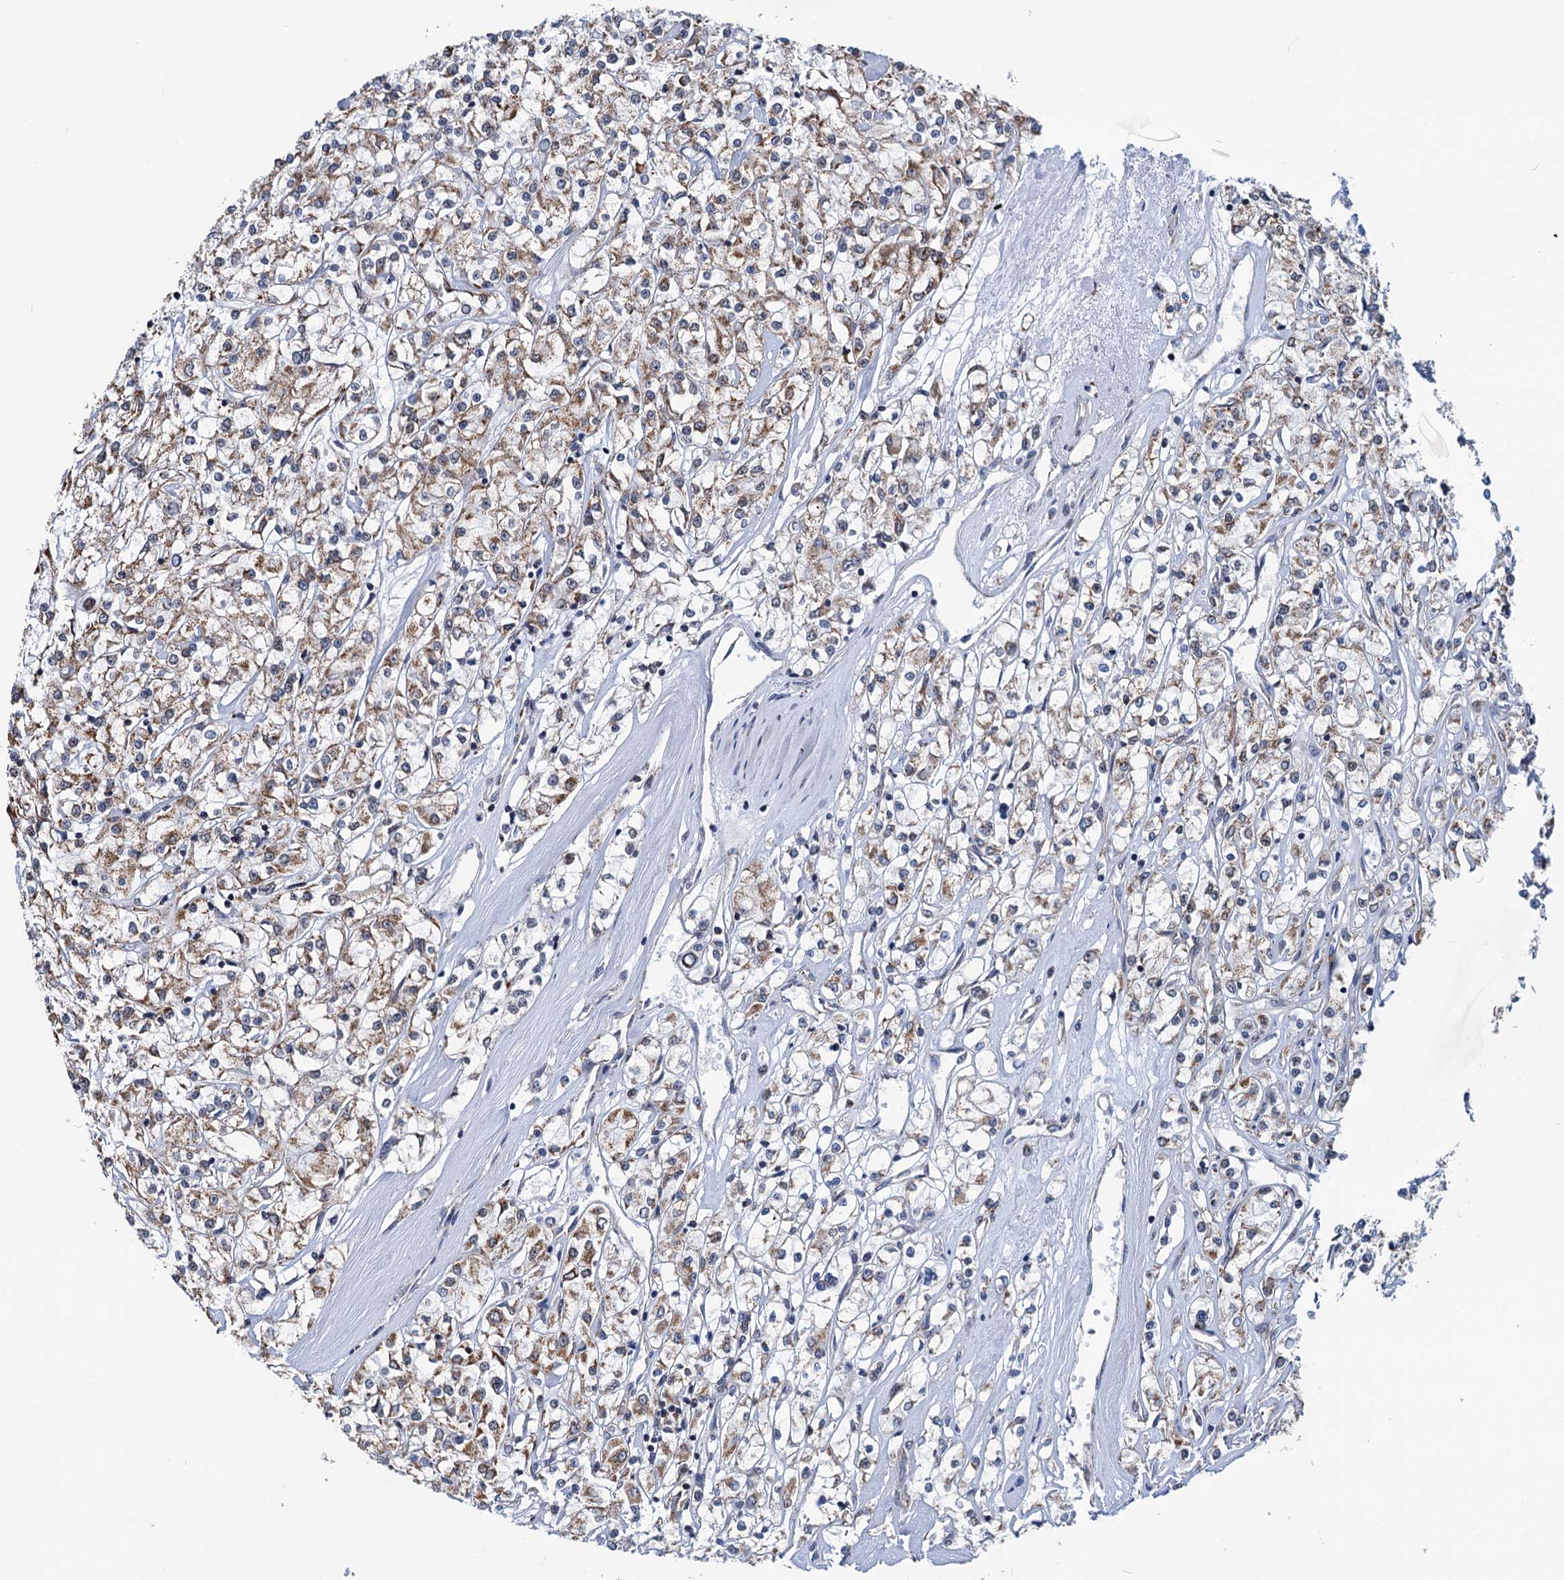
{"staining": {"intensity": "moderate", "quantity": ">75%", "location": "cytoplasmic/membranous"}, "tissue": "renal cancer", "cell_type": "Tumor cells", "image_type": "cancer", "snomed": [{"axis": "morphology", "description": "Adenocarcinoma, NOS"}, {"axis": "topography", "description": "Kidney"}], "caption": "This micrograph demonstrates renal cancer (adenocarcinoma) stained with IHC to label a protein in brown. The cytoplasmic/membranous of tumor cells show moderate positivity for the protein. Nuclei are counter-stained blue.", "gene": "MORN3", "patient": {"sex": "female", "age": 59}}